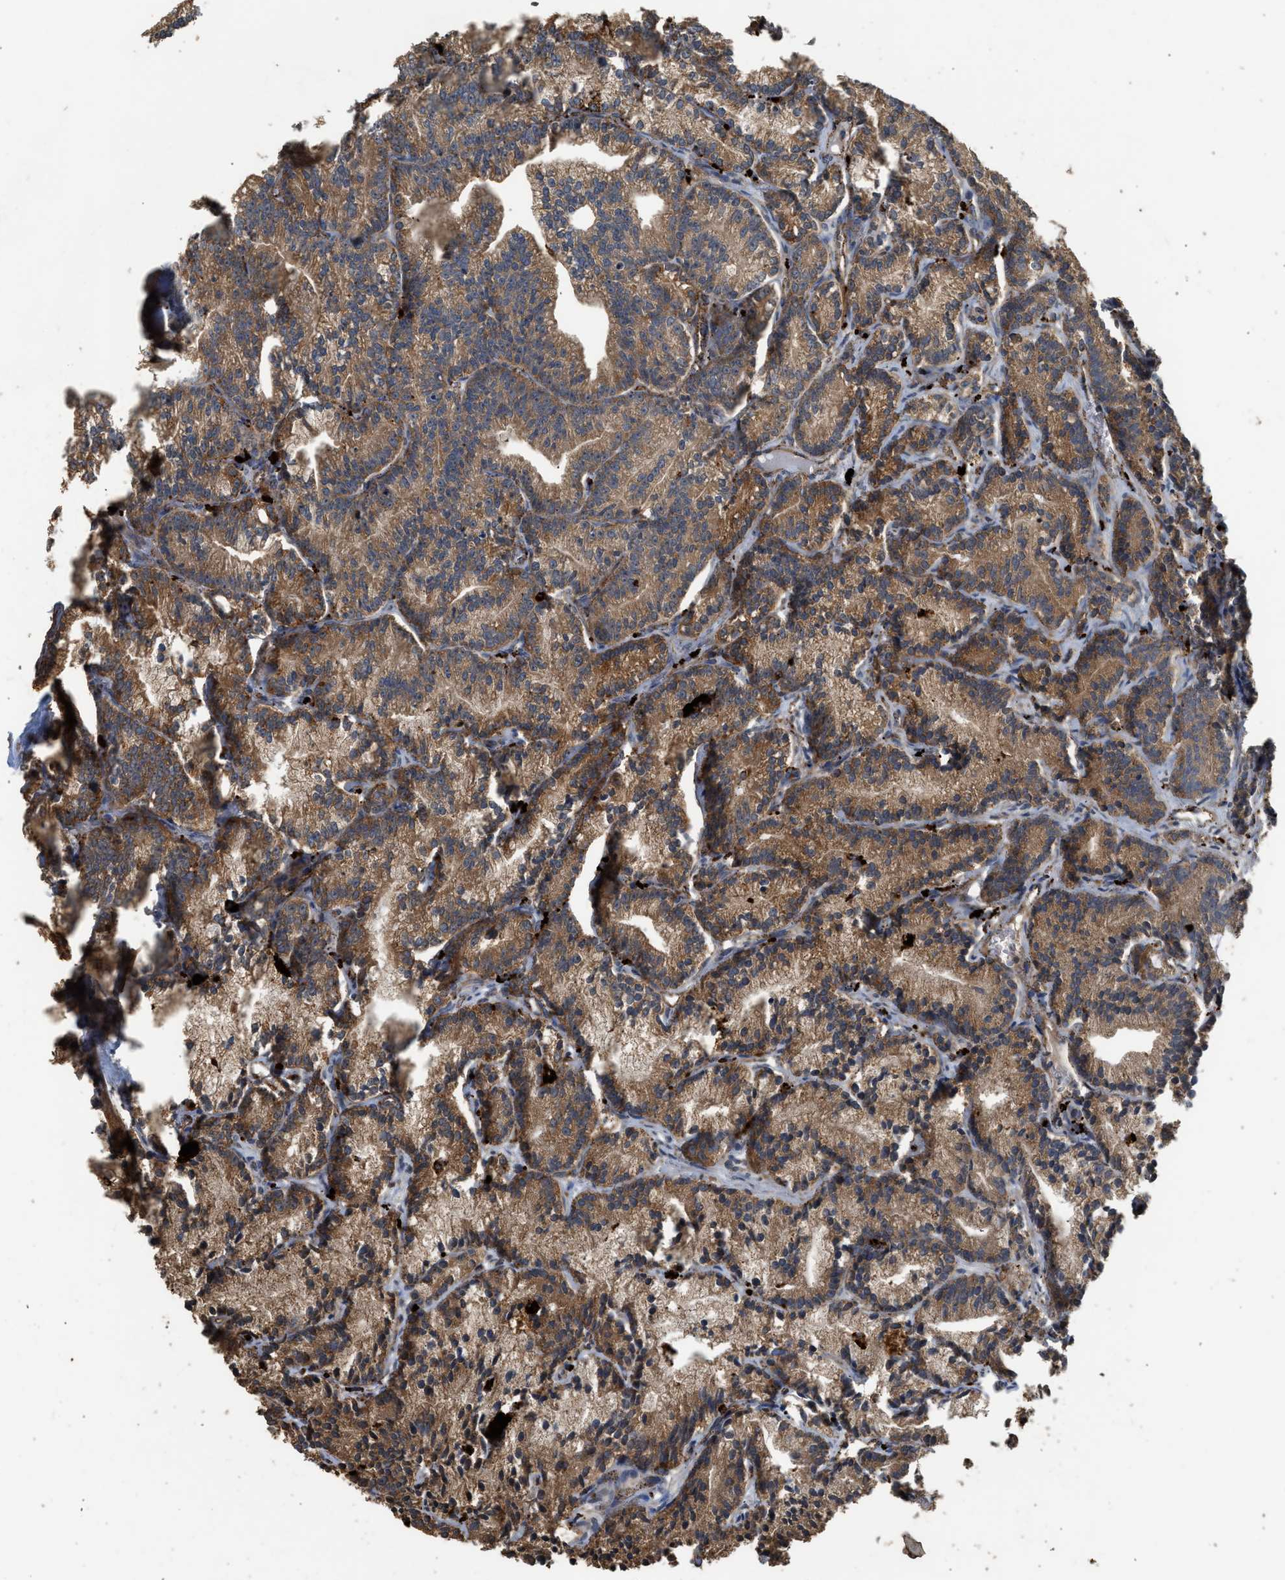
{"staining": {"intensity": "moderate", "quantity": ">75%", "location": "cytoplasmic/membranous"}, "tissue": "prostate cancer", "cell_type": "Tumor cells", "image_type": "cancer", "snomed": [{"axis": "morphology", "description": "Adenocarcinoma, Low grade"}, {"axis": "topography", "description": "Prostate"}], "caption": "This micrograph demonstrates IHC staining of human low-grade adenocarcinoma (prostate), with medium moderate cytoplasmic/membranous expression in approximately >75% of tumor cells.", "gene": "CTSV", "patient": {"sex": "male", "age": 89}}